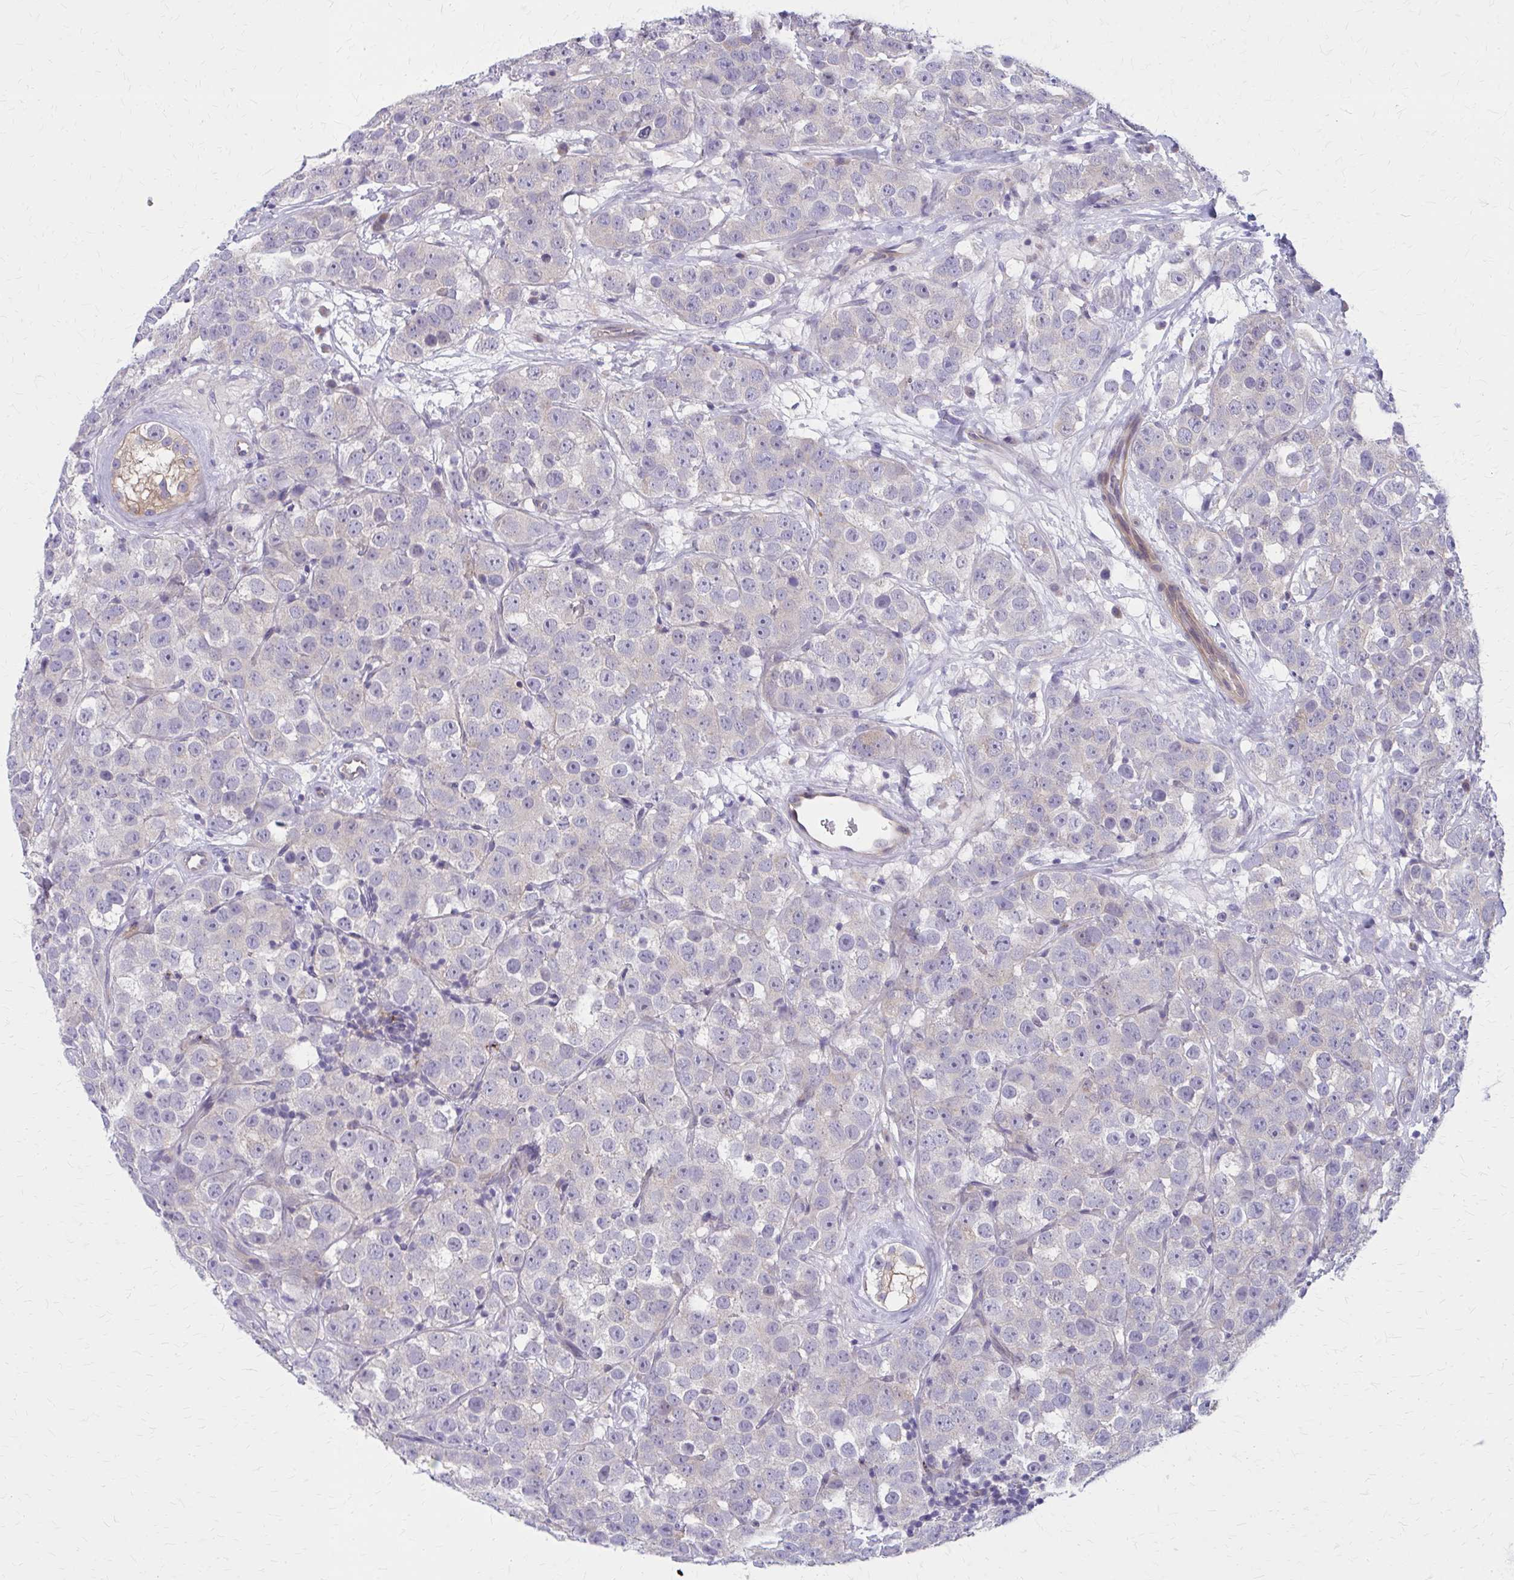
{"staining": {"intensity": "negative", "quantity": "none", "location": "none"}, "tissue": "testis cancer", "cell_type": "Tumor cells", "image_type": "cancer", "snomed": [{"axis": "morphology", "description": "Seminoma, NOS"}, {"axis": "topography", "description": "Testis"}], "caption": "Immunohistochemical staining of seminoma (testis) displays no significant staining in tumor cells.", "gene": "GLYATL2", "patient": {"sex": "male", "age": 28}}